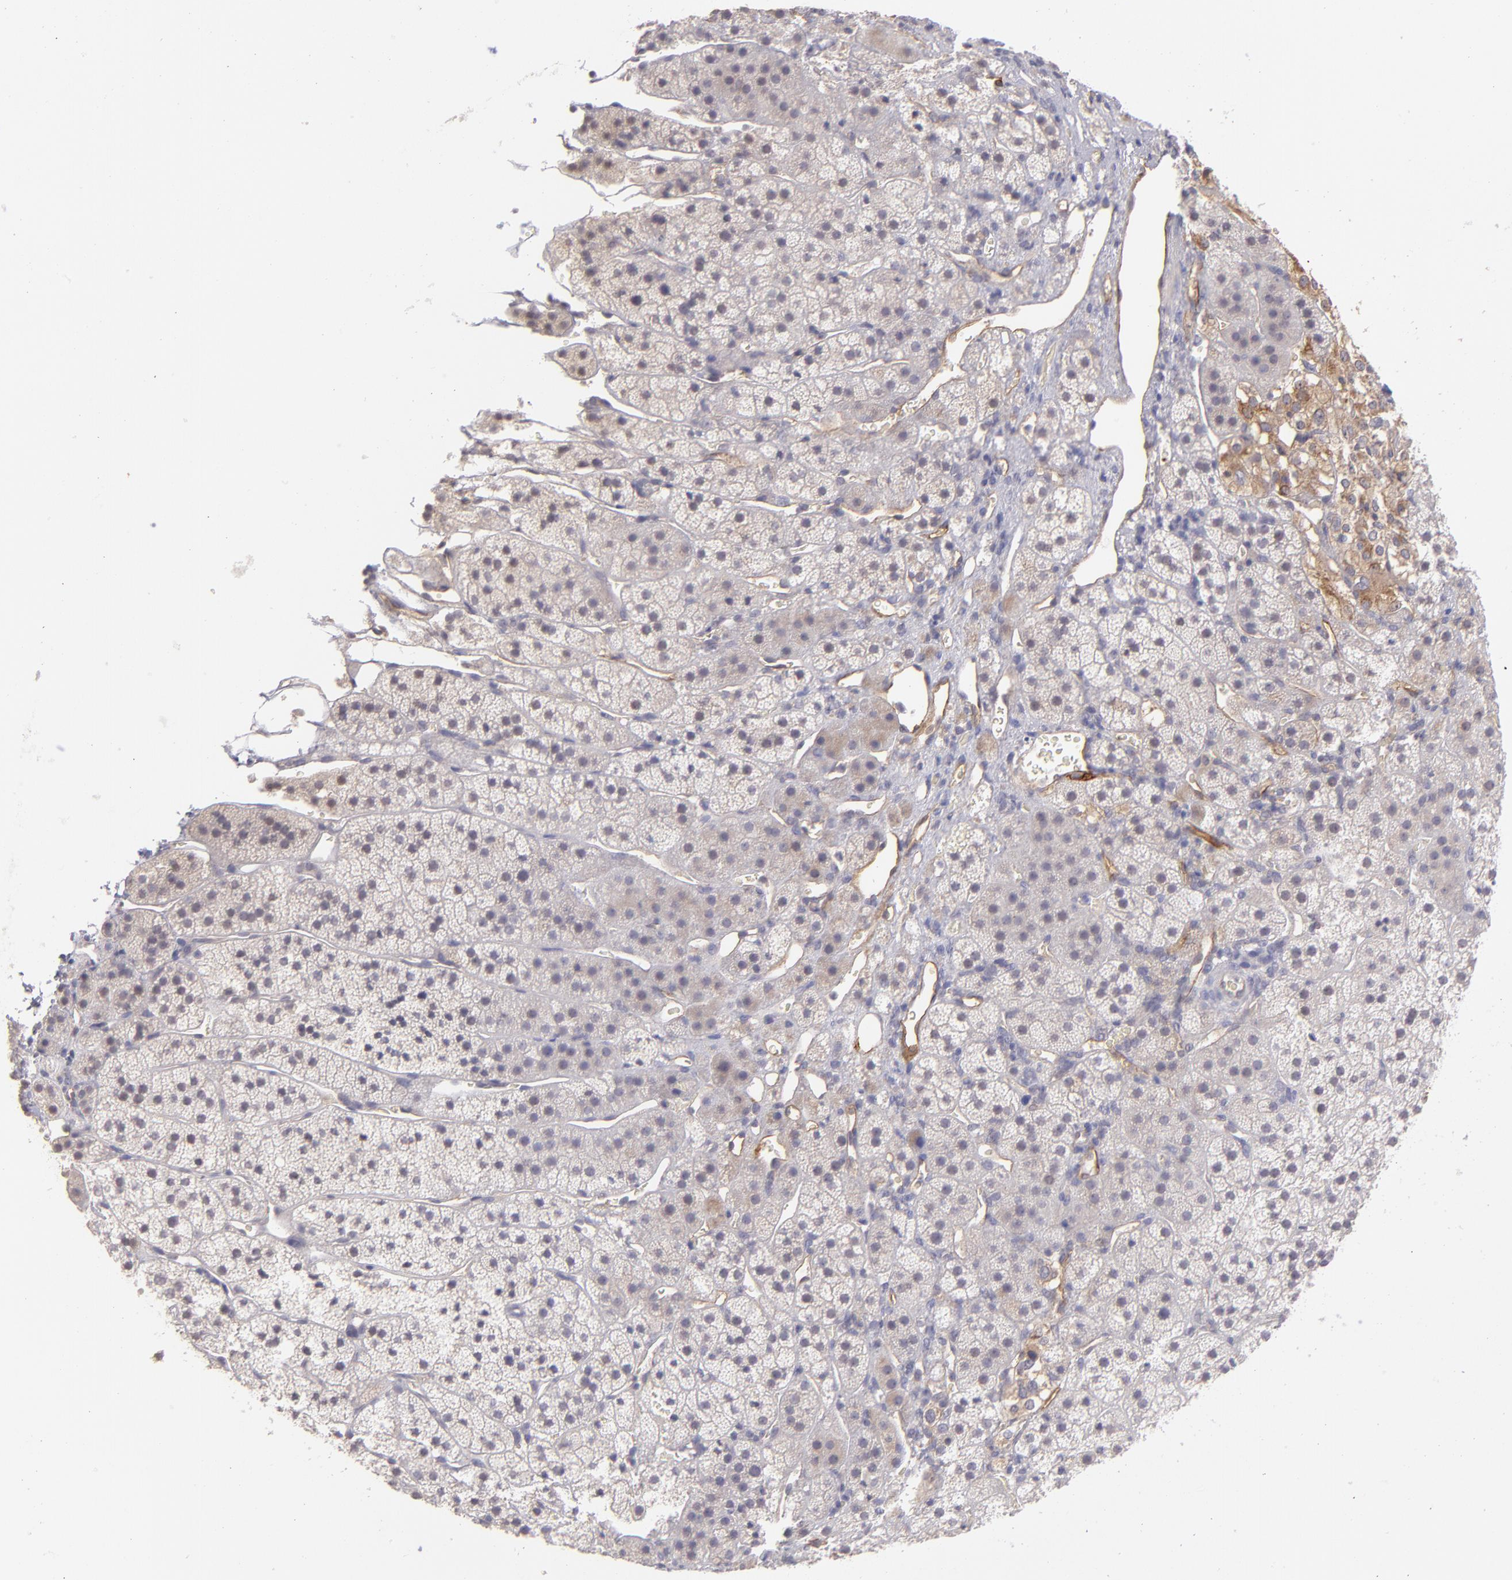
{"staining": {"intensity": "weak", "quantity": "25%-75%", "location": "cytoplasmic/membranous"}, "tissue": "adrenal gland", "cell_type": "Glandular cells", "image_type": "normal", "snomed": [{"axis": "morphology", "description": "Normal tissue, NOS"}, {"axis": "topography", "description": "Adrenal gland"}], "caption": "A brown stain highlights weak cytoplasmic/membranous staining of a protein in glandular cells of unremarkable adrenal gland. (brown staining indicates protein expression, while blue staining denotes nuclei).", "gene": "THBD", "patient": {"sex": "female", "age": 44}}